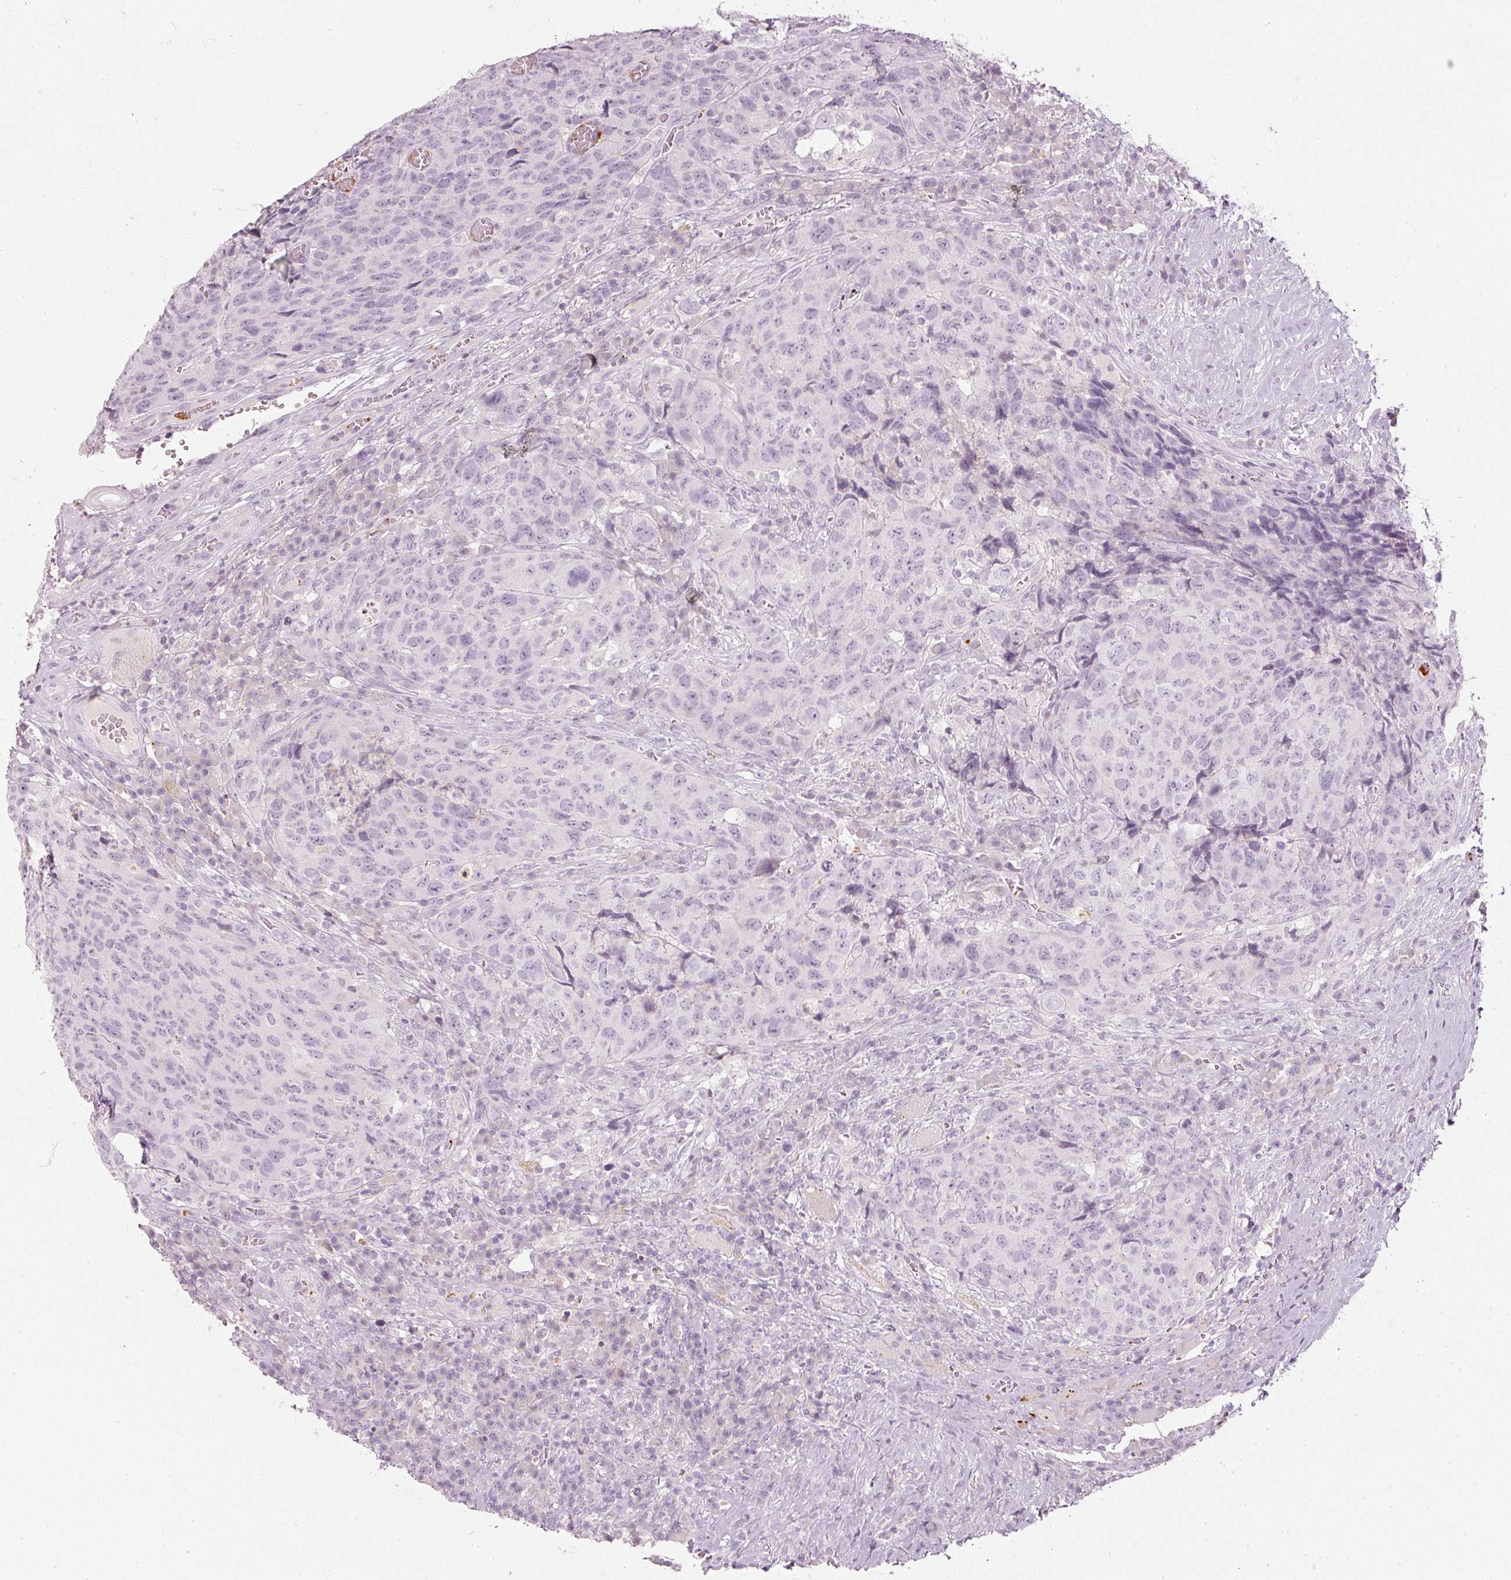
{"staining": {"intensity": "negative", "quantity": "none", "location": "none"}, "tissue": "head and neck cancer", "cell_type": "Tumor cells", "image_type": "cancer", "snomed": [{"axis": "morphology", "description": "Squamous cell carcinoma, NOS"}, {"axis": "topography", "description": "Head-Neck"}], "caption": "This is an immunohistochemistry (IHC) micrograph of squamous cell carcinoma (head and neck). There is no positivity in tumor cells.", "gene": "LECT2", "patient": {"sex": "male", "age": 66}}